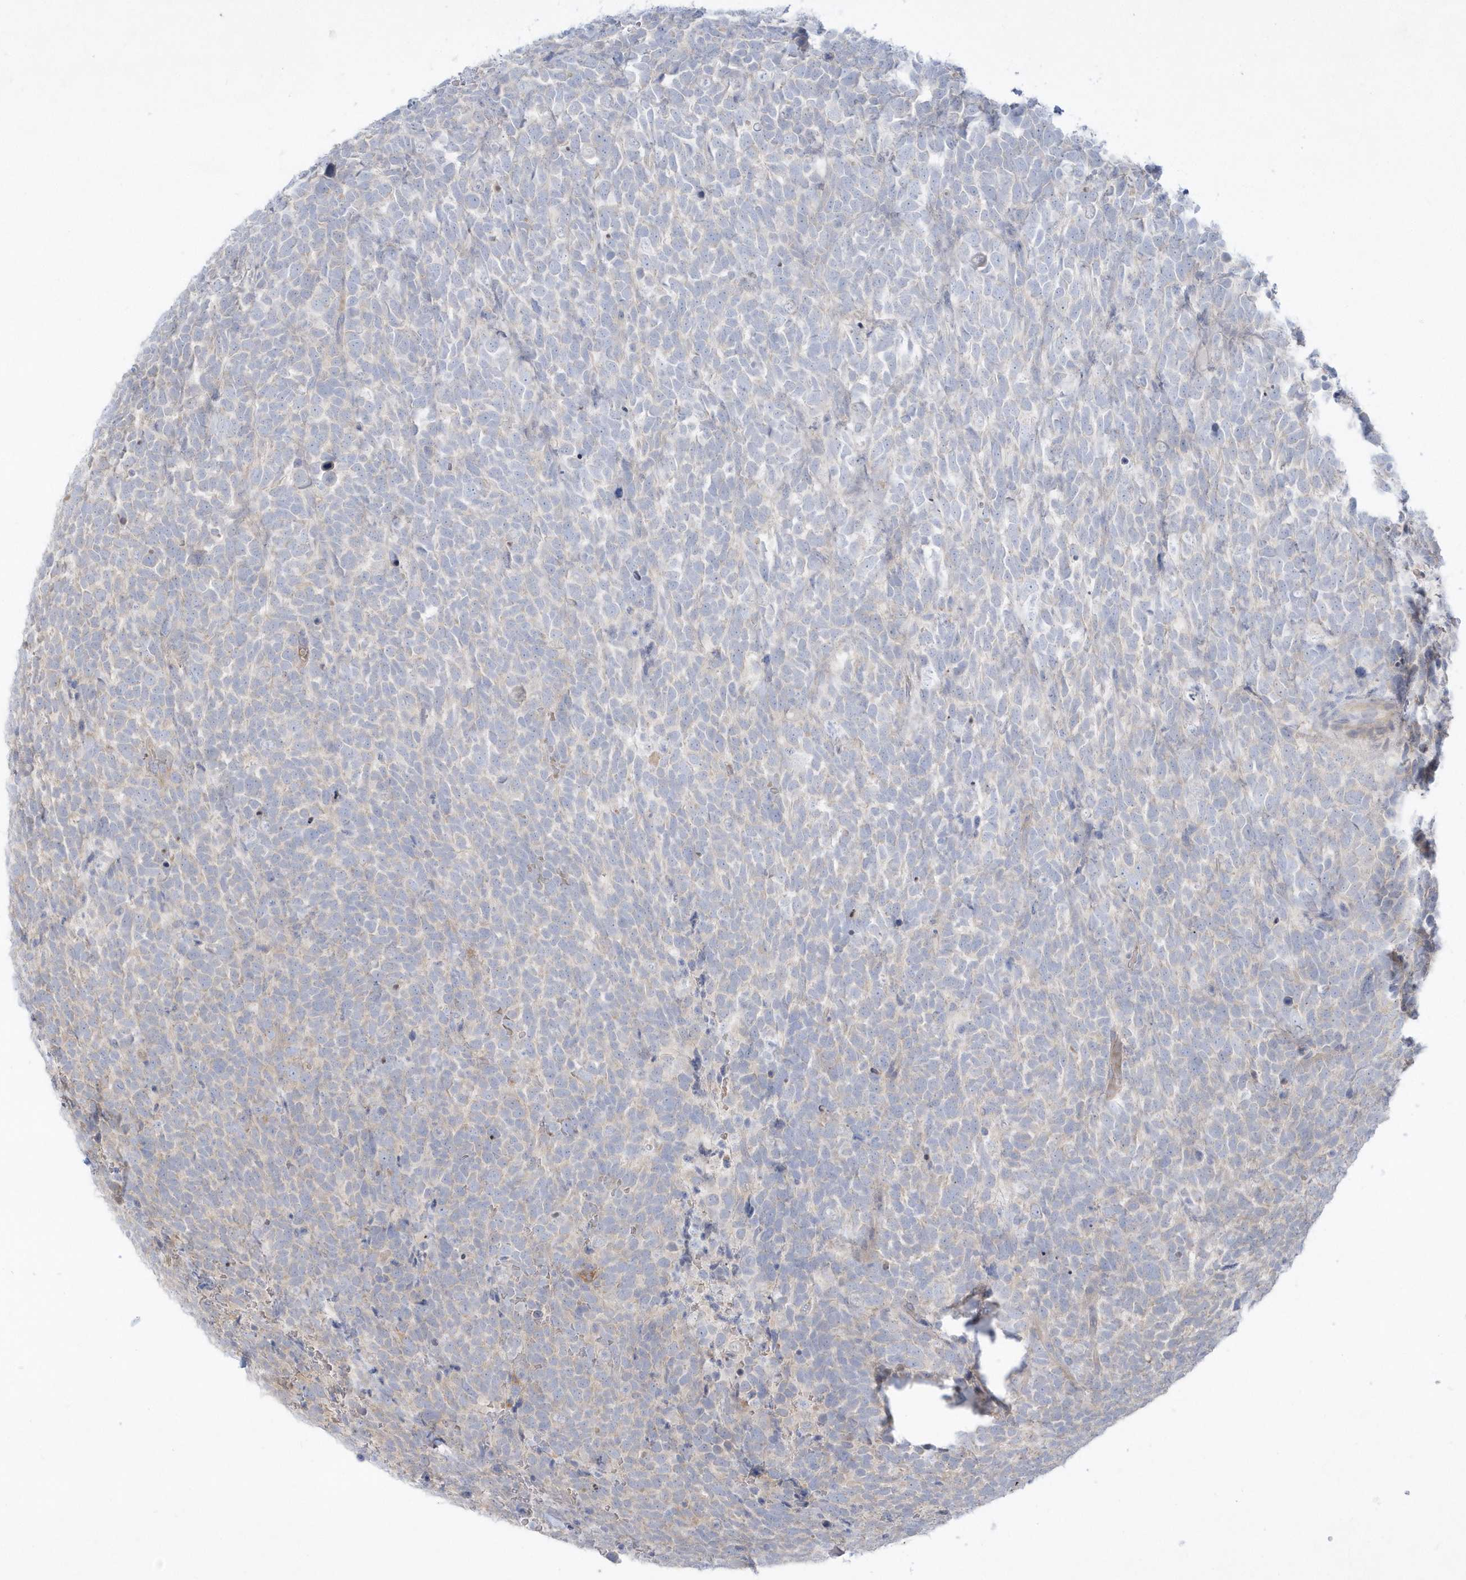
{"staining": {"intensity": "negative", "quantity": "none", "location": "none"}, "tissue": "urothelial cancer", "cell_type": "Tumor cells", "image_type": "cancer", "snomed": [{"axis": "morphology", "description": "Urothelial carcinoma, High grade"}, {"axis": "topography", "description": "Urinary bladder"}], "caption": "This image is of urothelial carcinoma (high-grade) stained with immunohistochemistry (IHC) to label a protein in brown with the nuclei are counter-stained blue. There is no positivity in tumor cells. (Brightfield microscopy of DAB immunohistochemistry (IHC) at high magnification).", "gene": "LARS1", "patient": {"sex": "female", "age": 82}}